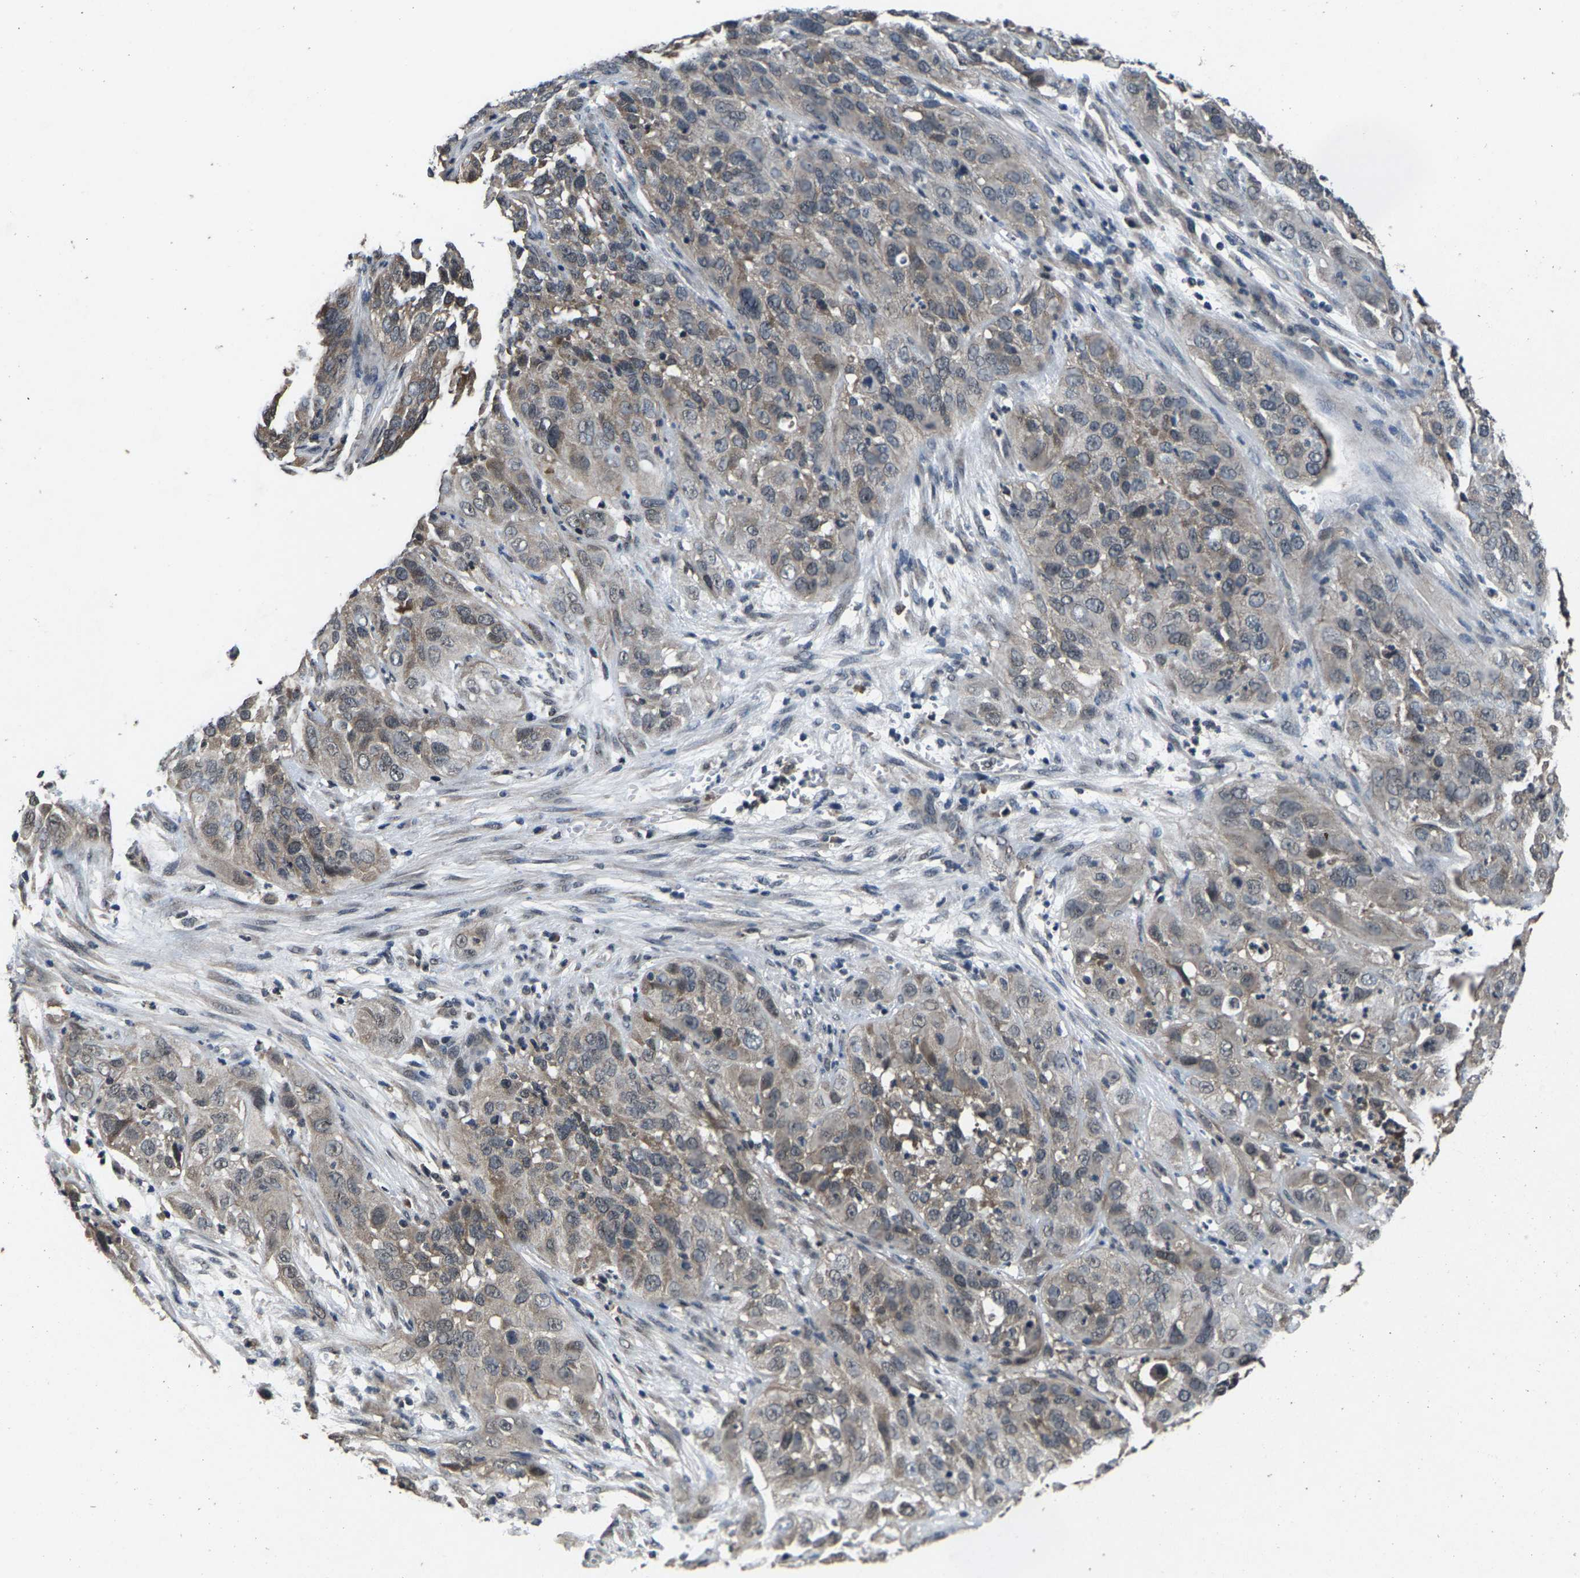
{"staining": {"intensity": "weak", "quantity": "25%-75%", "location": "cytoplasmic/membranous"}, "tissue": "cervical cancer", "cell_type": "Tumor cells", "image_type": "cancer", "snomed": [{"axis": "morphology", "description": "Squamous cell carcinoma, NOS"}, {"axis": "topography", "description": "Cervix"}], "caption": "Brown immunohistochemical staining in cervical squamous cell carcinoma exhibits weak cytoplasmic/membranous staining in approximately 25%-75% of tumor cells. (DAB IHC, brown staining for protein, blue staining for nuclei).", "gene": "HUWE1", "patient": {"sex": "female", "age": 32}}